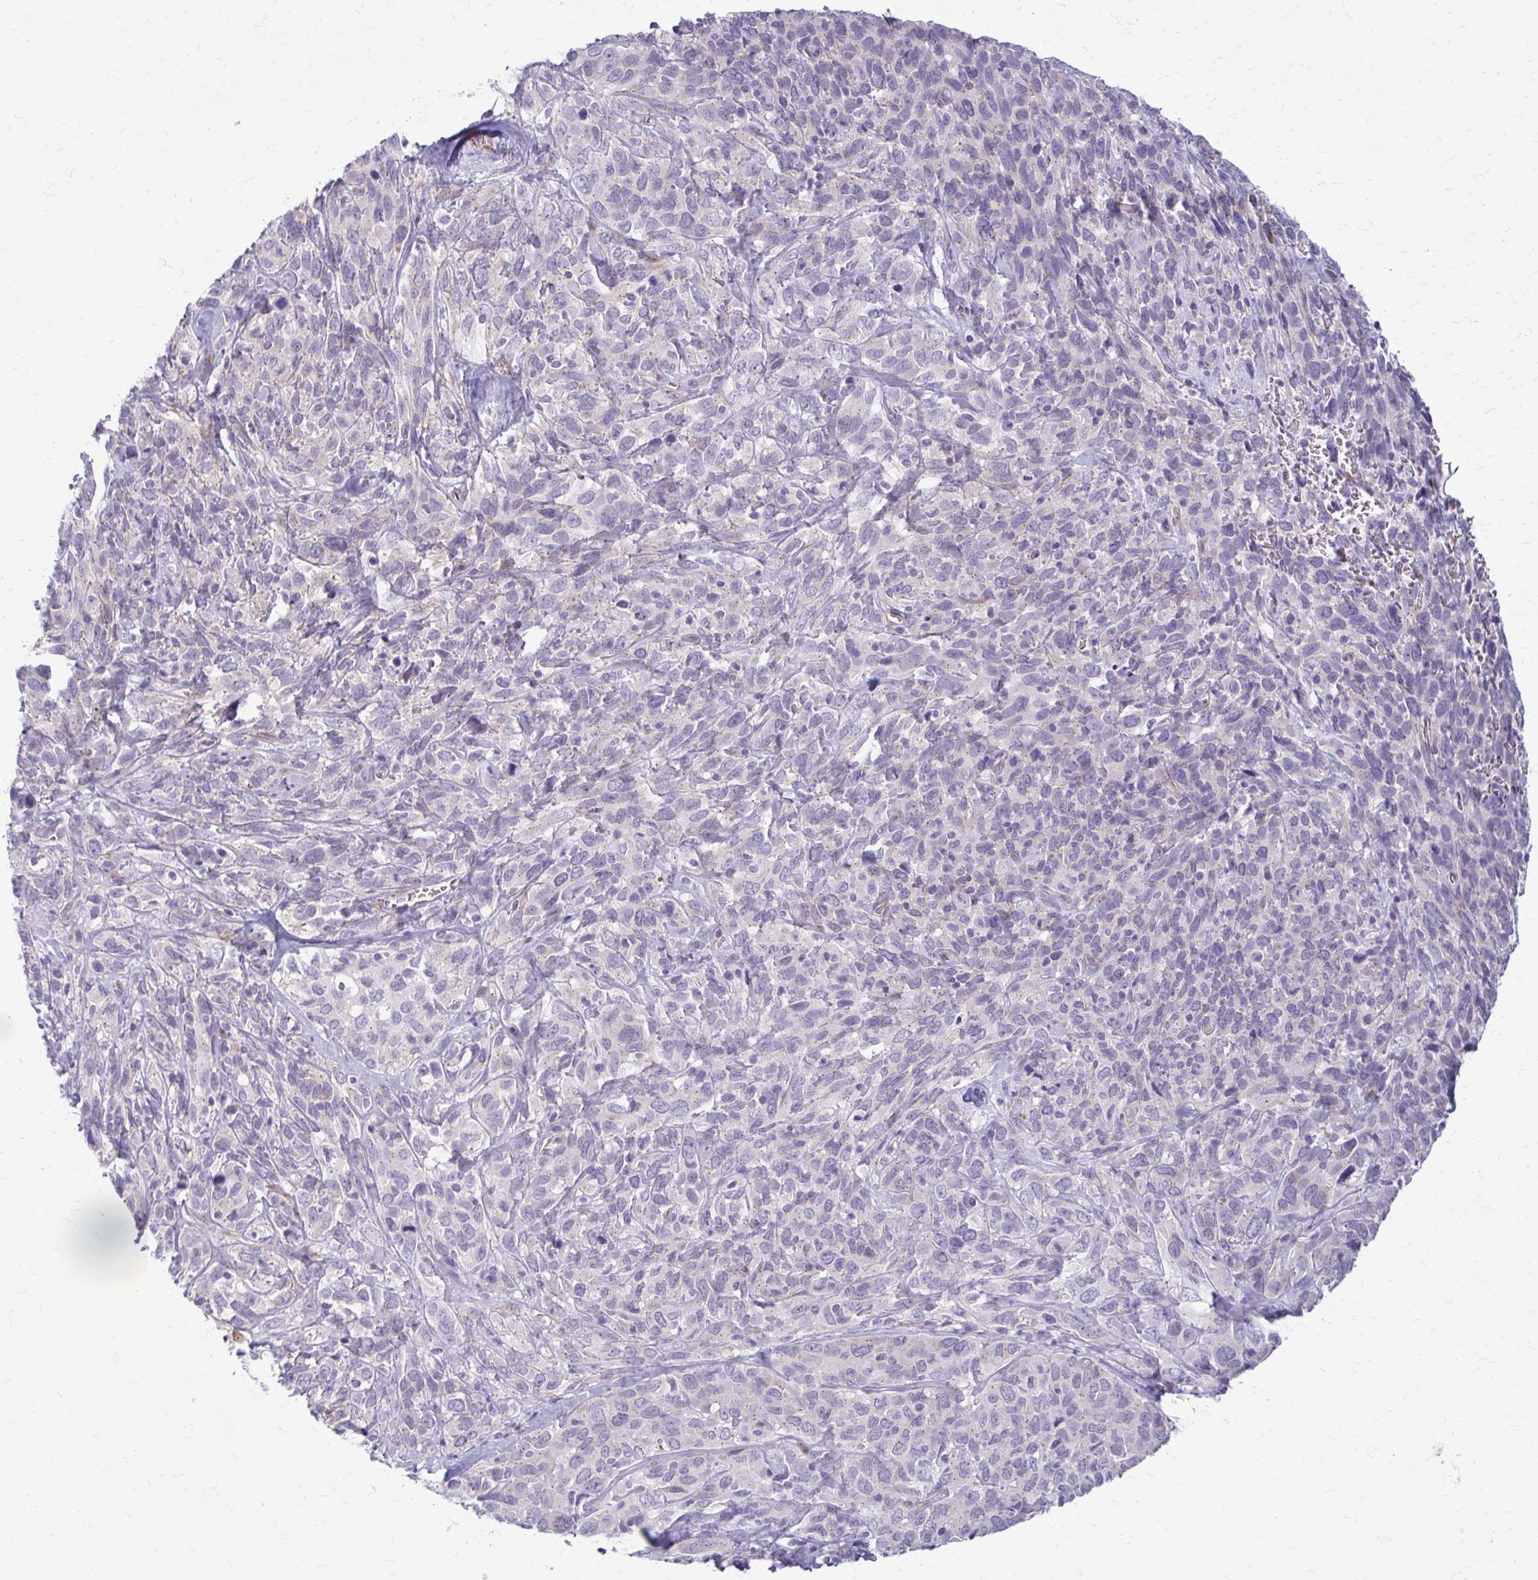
{"staining": {"intensity": "negative", "quantity": "none", "location": "none"}, "tissue": "cervical cancer", "cell_type": "Tumor cells", "image_type": "cancer", "snomed": [{"axis": "morphology", "description": "Normal tissue, NOS"}, {"axis": "morphology", "description": "Squamous cell carcinoma, NOS"}, {"axis": "topography", "description": "Cervix"}], "caption": "This is an IHC photomicrograph of squamous cell carcinoma (cervical). There is no expression in tumor cells.", "gene": "DEPP1", "patient": {"sex": "female", "age": 51}}